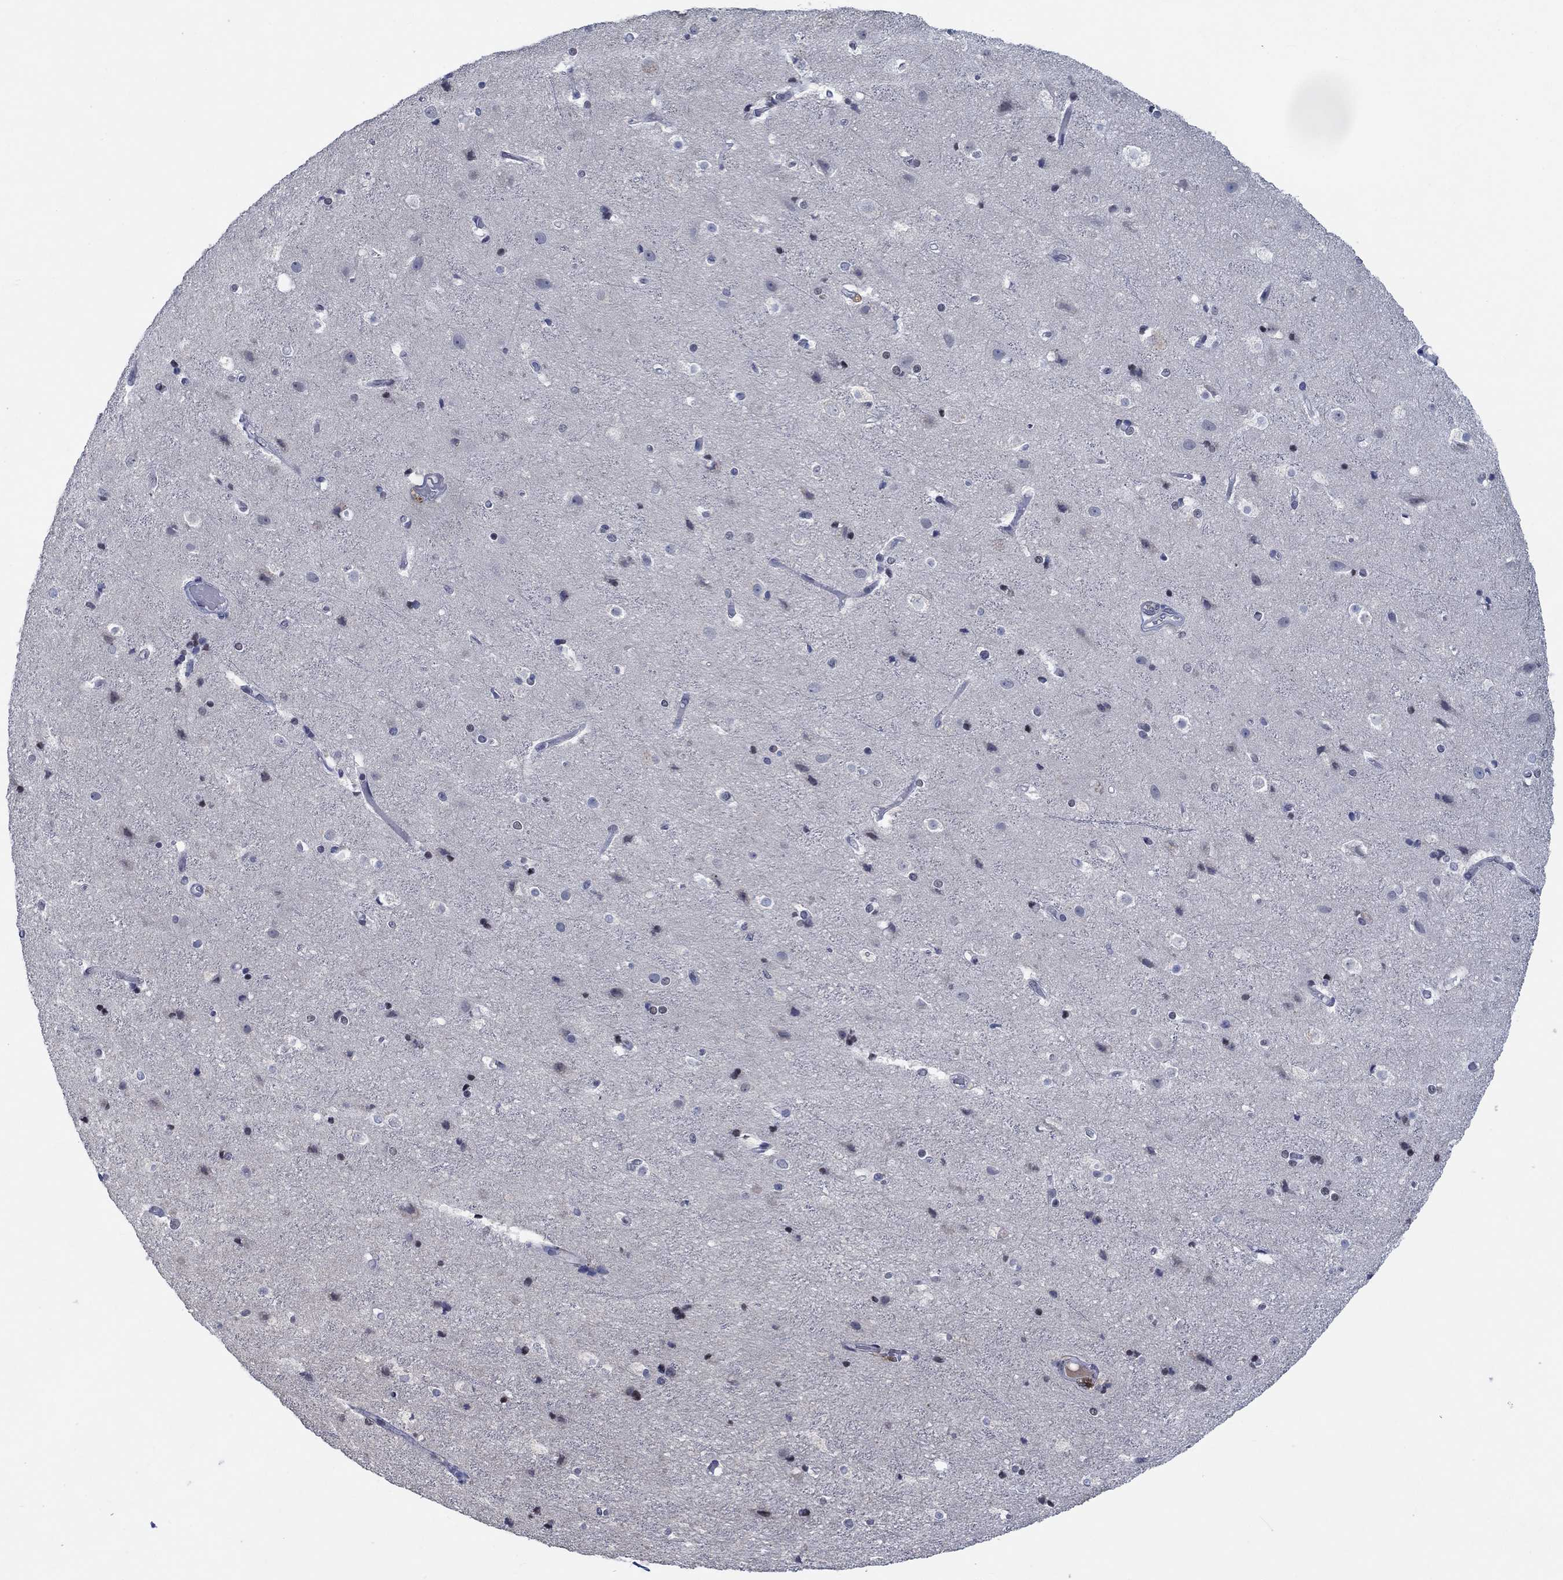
{"staining": {"intensity": "negative", "quantity": "none", "location": "none"}, "tissue": "cerebral cortex", "cell_type": "Endothelial cells", "image_type": "normal", "snomed": [{"axis": "morphology", "description": "Normal tissue, NOS"}, {"axis": "topography", "description": "Cerebral cortex"}], "caption": "This micrograph is of unremarkable cerebral cortex stained with IHC to label a protein in brown with the nuclei are counter-stained blue. There is no staining in endothelial cells.", "gene": "HTN1", "patient": {"sex": "female", "age": 52}}